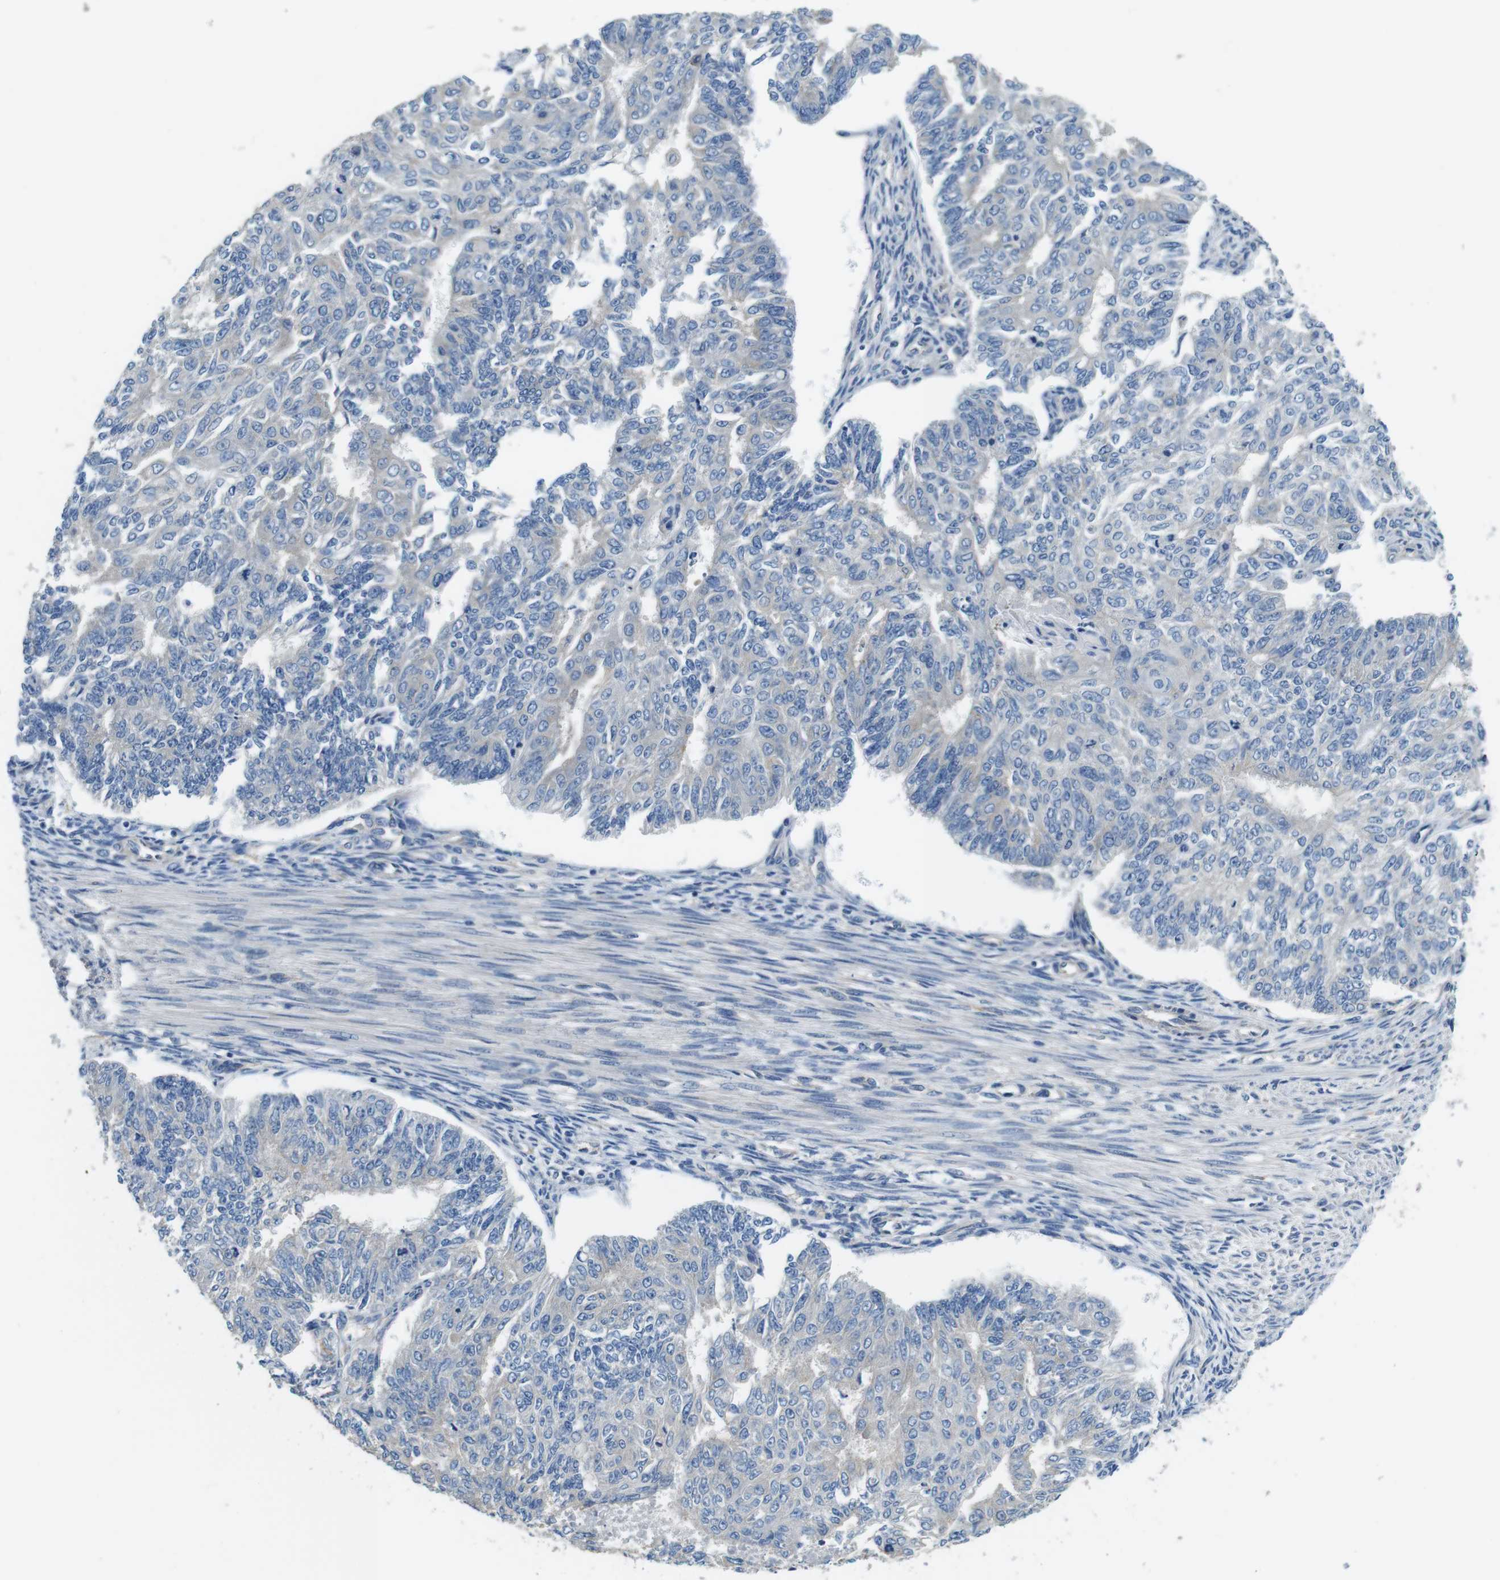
{"staining": {"intensity": "negative", "quantity": "none", "location": "none"}, "tissue": "endometrial cancer", "cell_type": "Tumor cells", "image_type": "cancer", "snomed": [{"axis": "morphology", "description": "Adenocarcinoma, NOS"}, {"axis": "topography", "description": "Endometrium"}], "caption": "Immunohistochemical staining of endometrial cancer exhibits no significant positivity in tumor cells.", "gene": "DENND4C", "patient": {"sex": "female", "age": 32}}